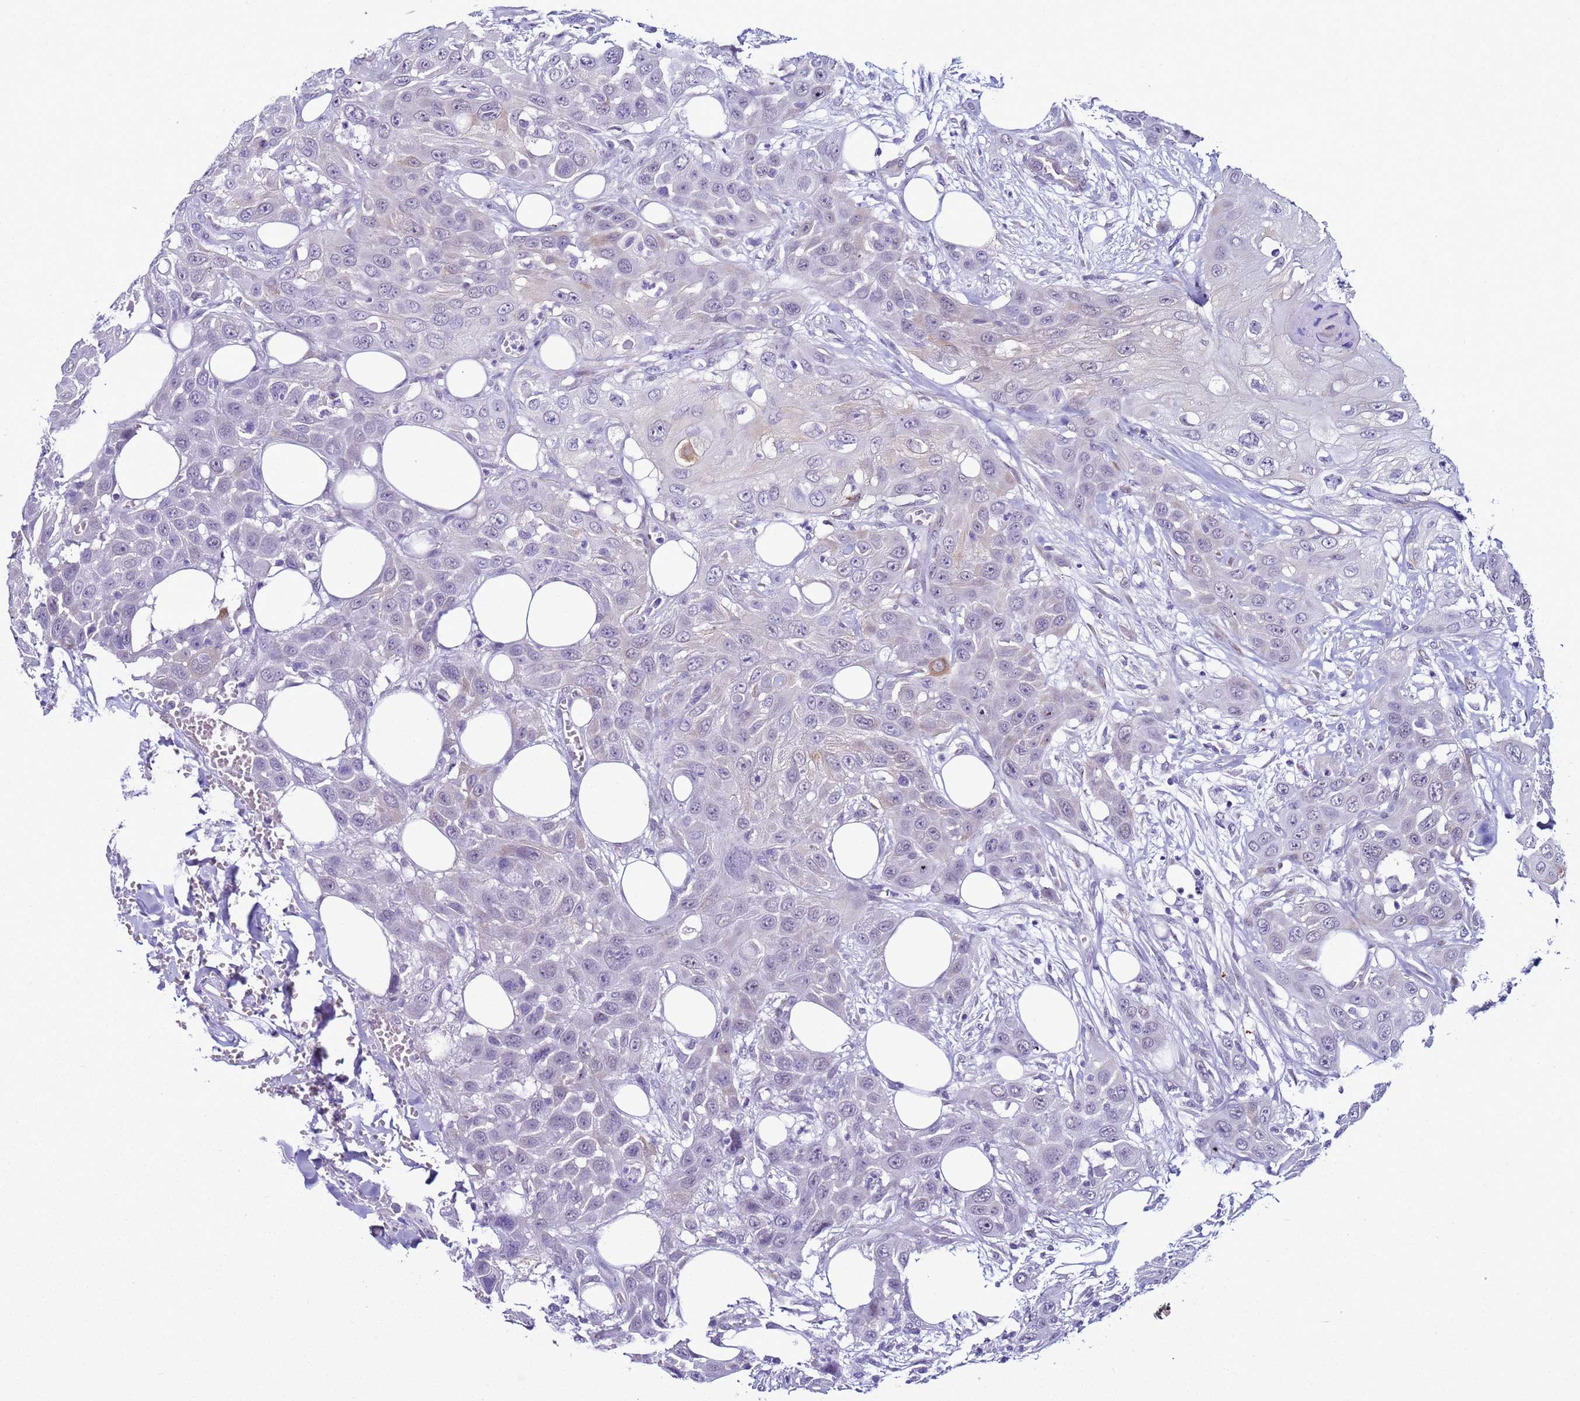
{"staining": {"intensity": "negative", "quantity": "none", "location": "none"}, "tissue": "head and neck cancer", "cell_type": "Tumor cells", "image_type": "cancer", "snomed": [{"axis": "morphology", "description": "Squamous cell carcinoma, NOS"}, {"axis": "topography", "description": "Head-Neck"}], "caption": "IHC micrograph of human squamous cell carcinoma (head and neck) stained for a protein (brown), which demonstrates no staining in tumor cells.", "gene": "LRRC10B", "patient": {"sex": "male", "age": 81}}